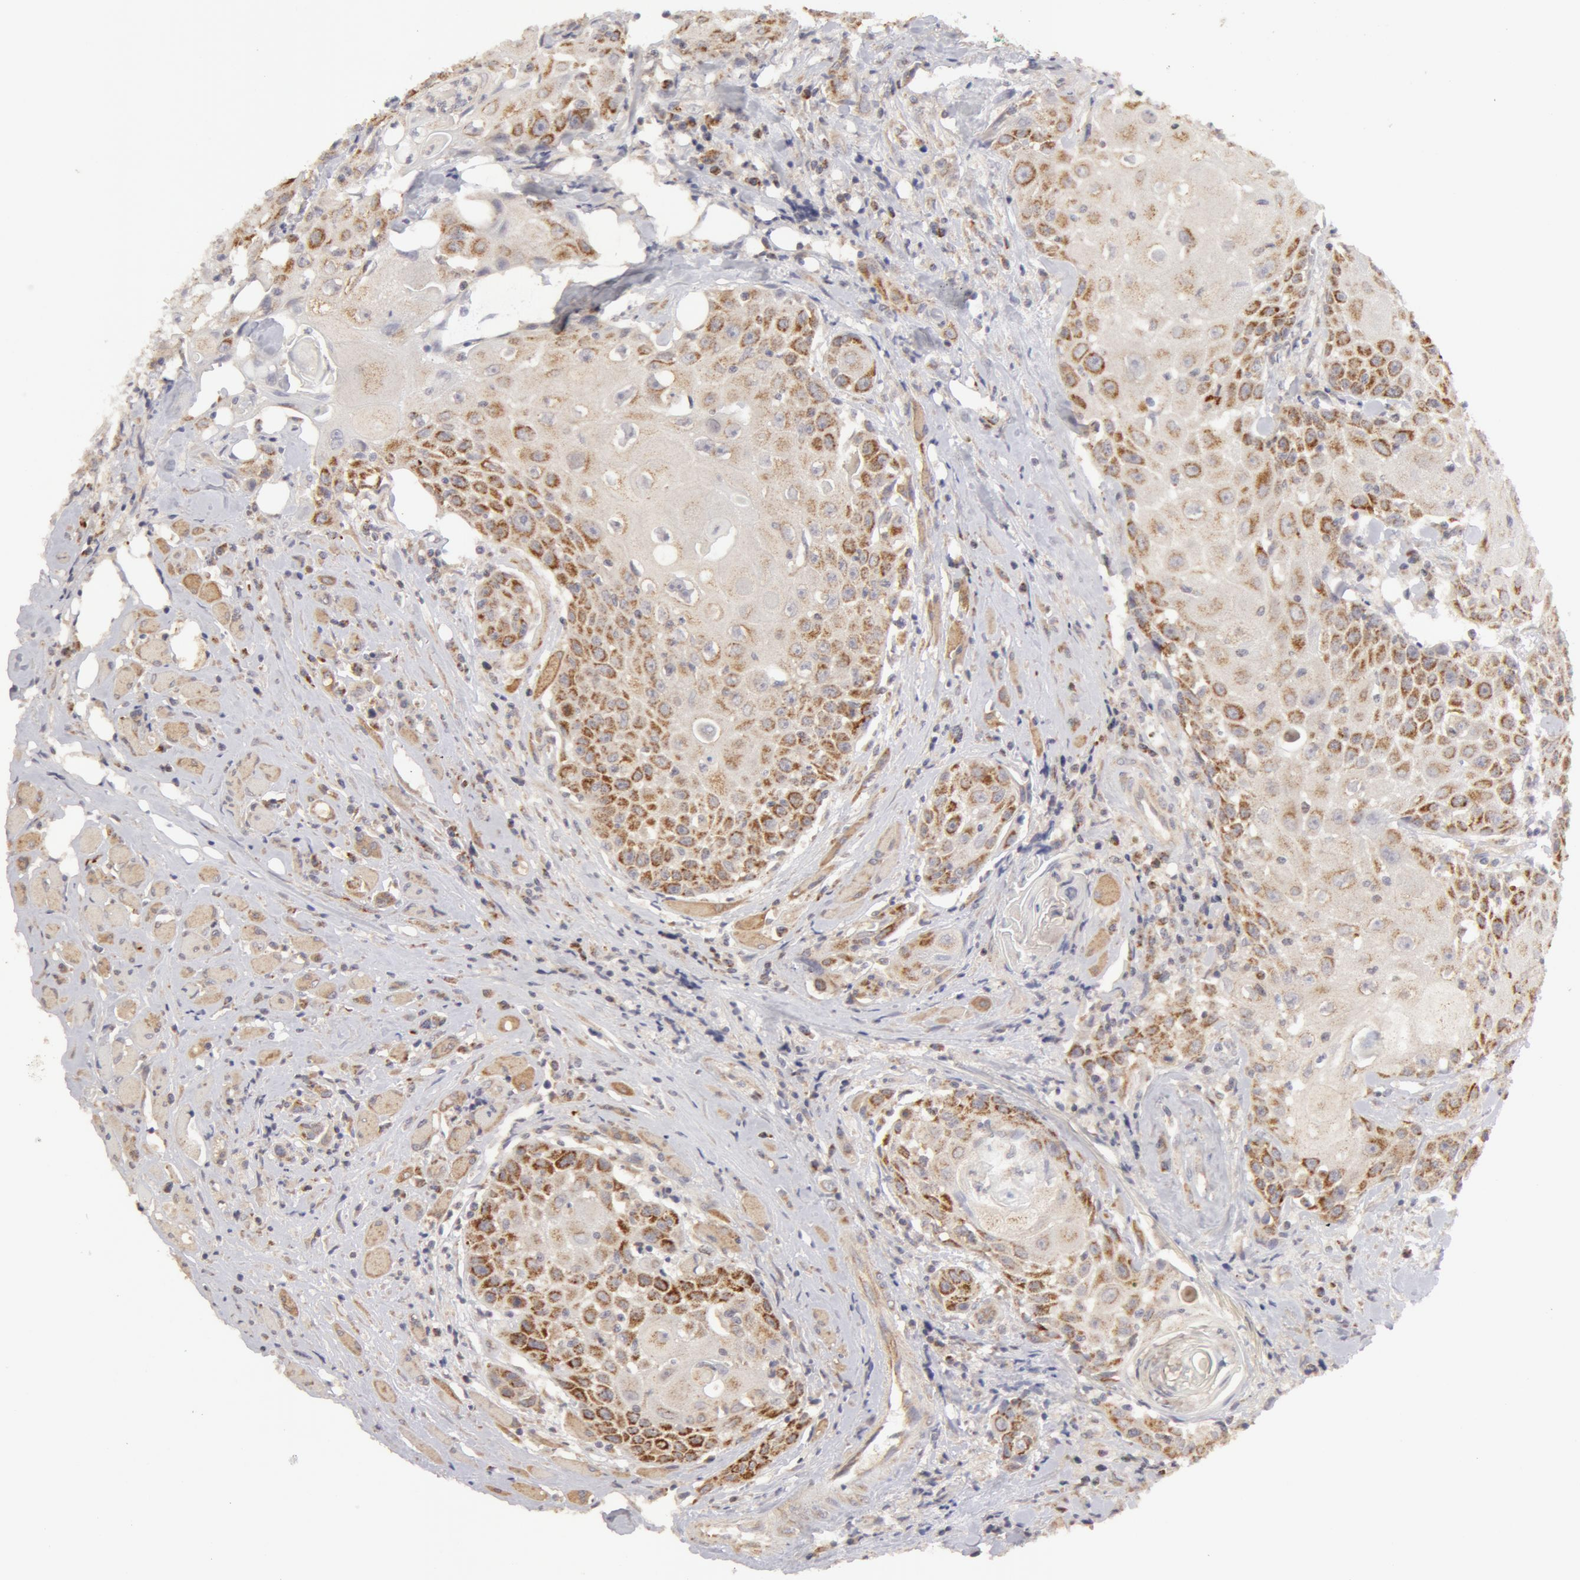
{"staining": {"intensity": "weak", "quantity": "25%-75%", "location": "cytoplasmic/membranous"}, "tissue": "head and neck cancer", "cell_type": "Tumor cells", "image_type": "cancer", "snomed": [{"axis": "morphology", "description": "Squamous cell carcinoma, NOS"}, {"axis": "topography", "description": "Oral tissue"}, {"axis": "topography", "description": "Head-Neck"}], "caption": "Human head and neck cancer (squamous cell carcinoma) stained for a protein (brown) reveals weak cytoplasmic/membranous positive staining in approximately 25%-75% of tumor cells.", "gene": "ADPRH", "patient": {"sex": "female", "age": 82}}